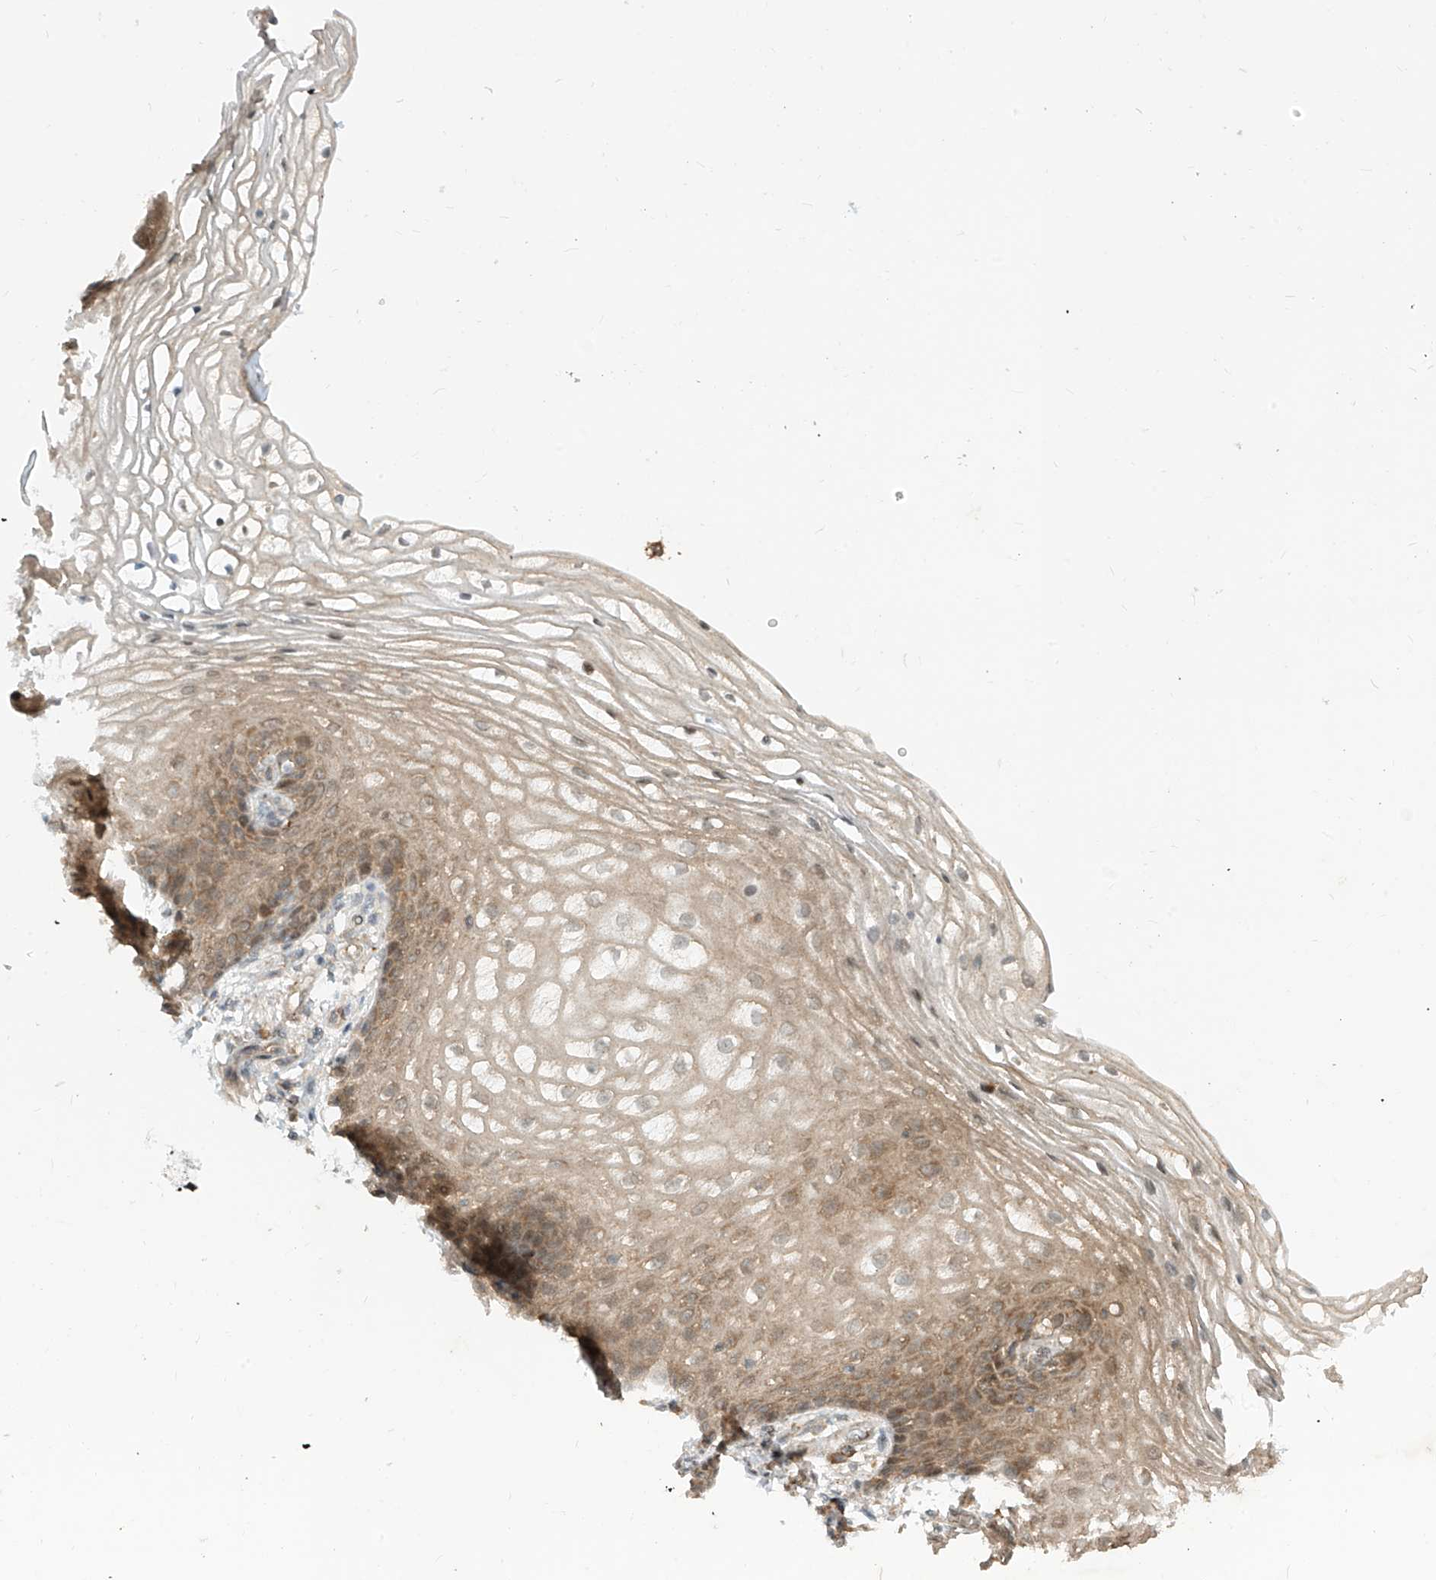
{"staining": {"intensity": "moderate", "quantity": "25%-75%", "location": "cytoplasmic/membranous"}, "tissue": "vagina", "cell_type": "Squamous epithelial cells", "image_type": "normal", "snomed": [{"axis": "morphology", "description": "Normal tissue, NOS"}, {"axis": "topography", "description": "Vagina"}], "caption": "IHC of unremarkable vagina exhibits medium levels of moderate cytoplasmic/membranous expression in approximately 25%-75% of squamous epithelial cells. (IHC, brightfield microscopy, high magnification).", "gene": "MTUS2", "patient": {"sex": "female", "age": 60}}